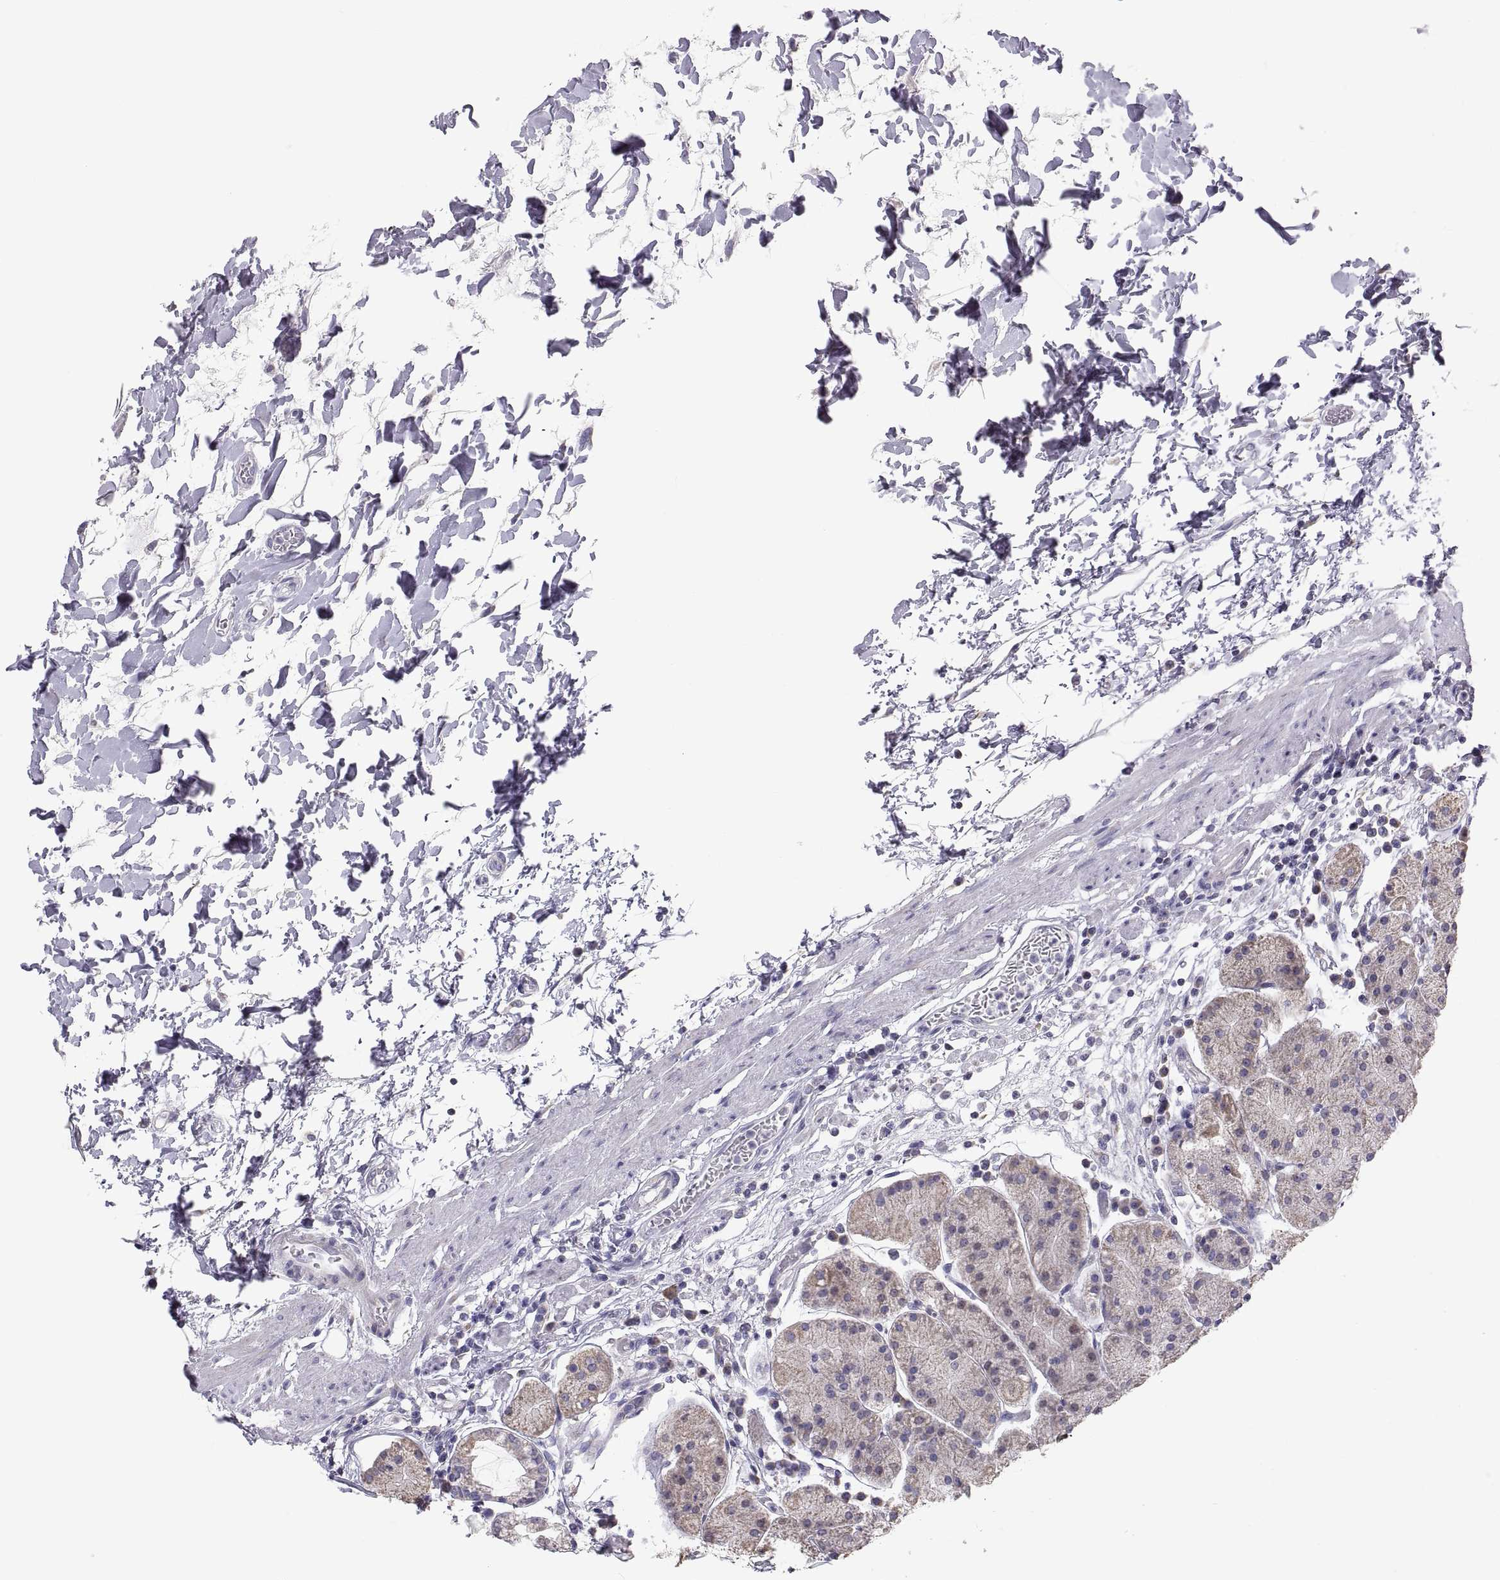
{"staining": {"intensity": "moderate", "quantity": "<25%", "location": "cytoplasmic/membranous,nuclear"}, "tissue": "stomach", "cell_type": "Glandular cells", "image_type": "normal", "snomed": [{"axis": "morphology", "description": "Normal tissue, NOS"}, {"axis": "topography", "description": "Stomach"}], "caption": "A high-resolution image shows immunohistochemistry staining of normal stomach, which demonstrates moderate cytoplasmic/membranous,nuclear positivity in about <25% of glandular cells.", "gene": "TNNC1", "patient": {"sex": "male", "age": 54}}